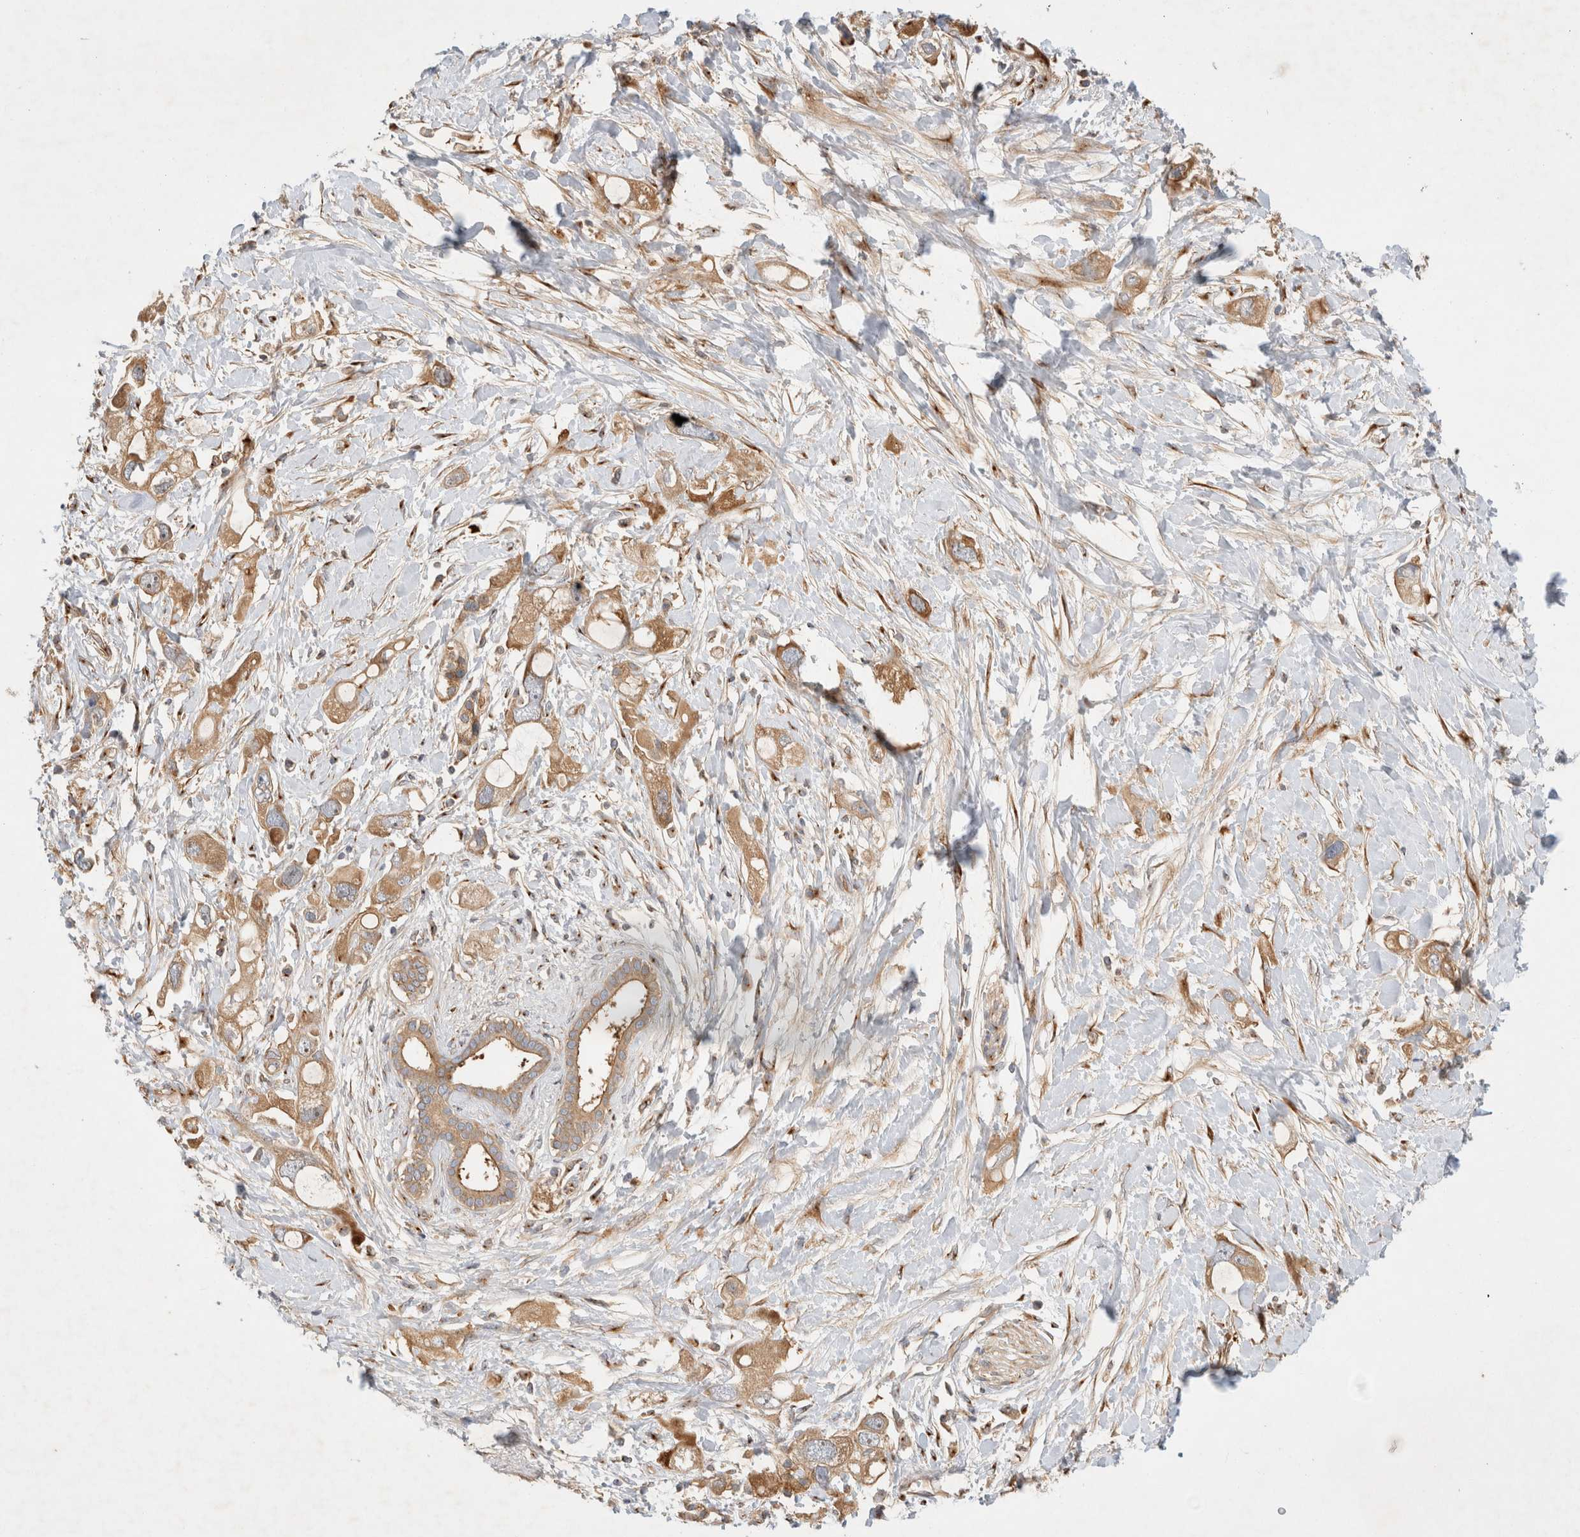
{"staining": {"intensity": "moderate", "quantity": ">75%", "location": "cytoplasmic/membranous"}, "tissue": "pancreatic cancer", "cell_type": "Tumor cells", "image_type": "cancer", "snomed": [{"axis": "morphology", "description": "Adenocarcinoma, NOS"}, {"axis": "topography", "description": "Pancreas"}], "caption": "DAB immunohistochemical staining of human pancreatic cancer (adenocarcinoma) exhibits moderate cytoplasmic/membranous protein positivity in approximately >75% of tumor cells. Using DAB (brown) and hematoxylin (blue) stains, captured at high magnification using brightfield microscopy.", "gene": "GPR150", "patient": {"sex": "female", "age": 56}}